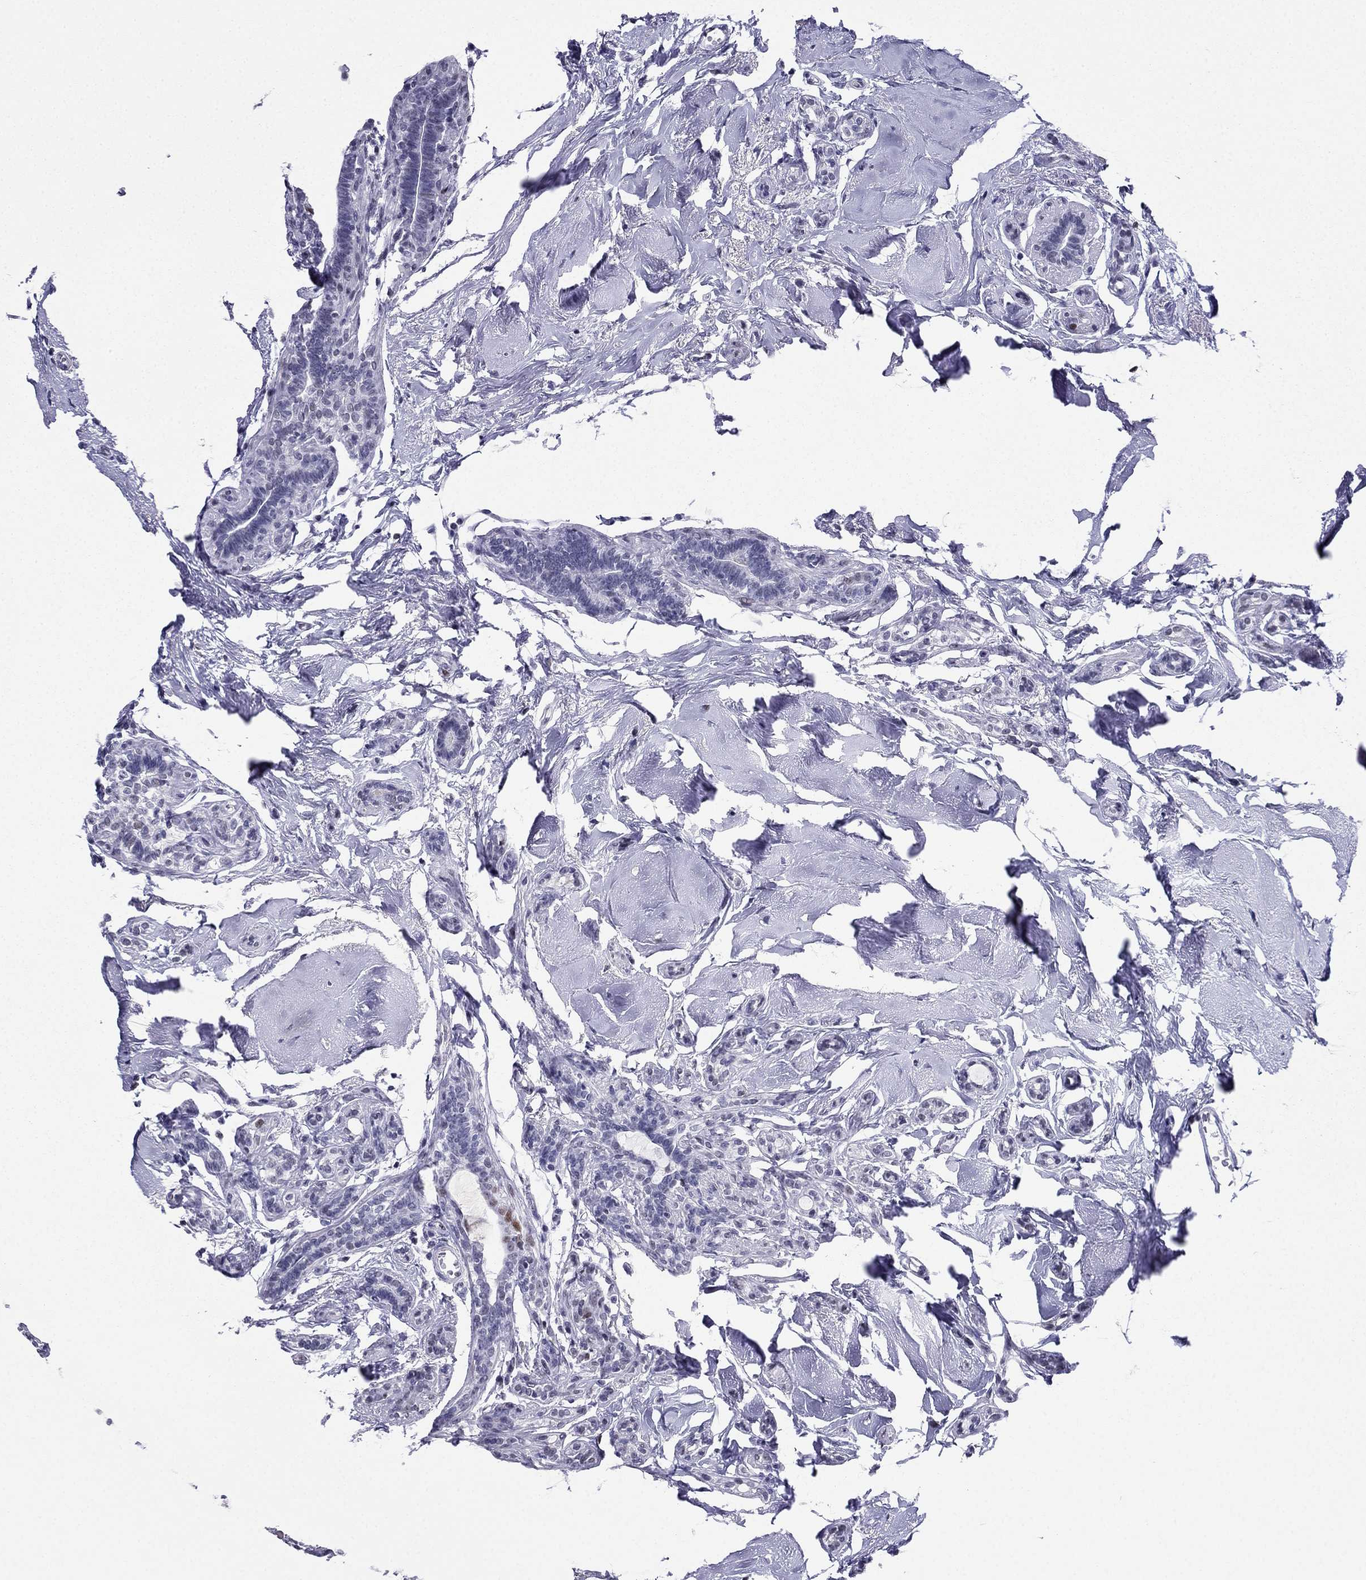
{"staining": {"intensity": "negative", "quantity": "none", "location": "none"}, "tissue": "breast cancer", "cell_type": "Tumor cells", "image_type": "cancer", "snomed": [{"axis": "morphology", "description": "Duct carcinoma"}, {"axis": "topography", "description": "Breast"}], "caption": "Tumor cells are negative for protein expression in human breast cancer (intraductal carcinoma).", "gene": "PPM1G", "patient": {"sex": "female", "age": 83}}